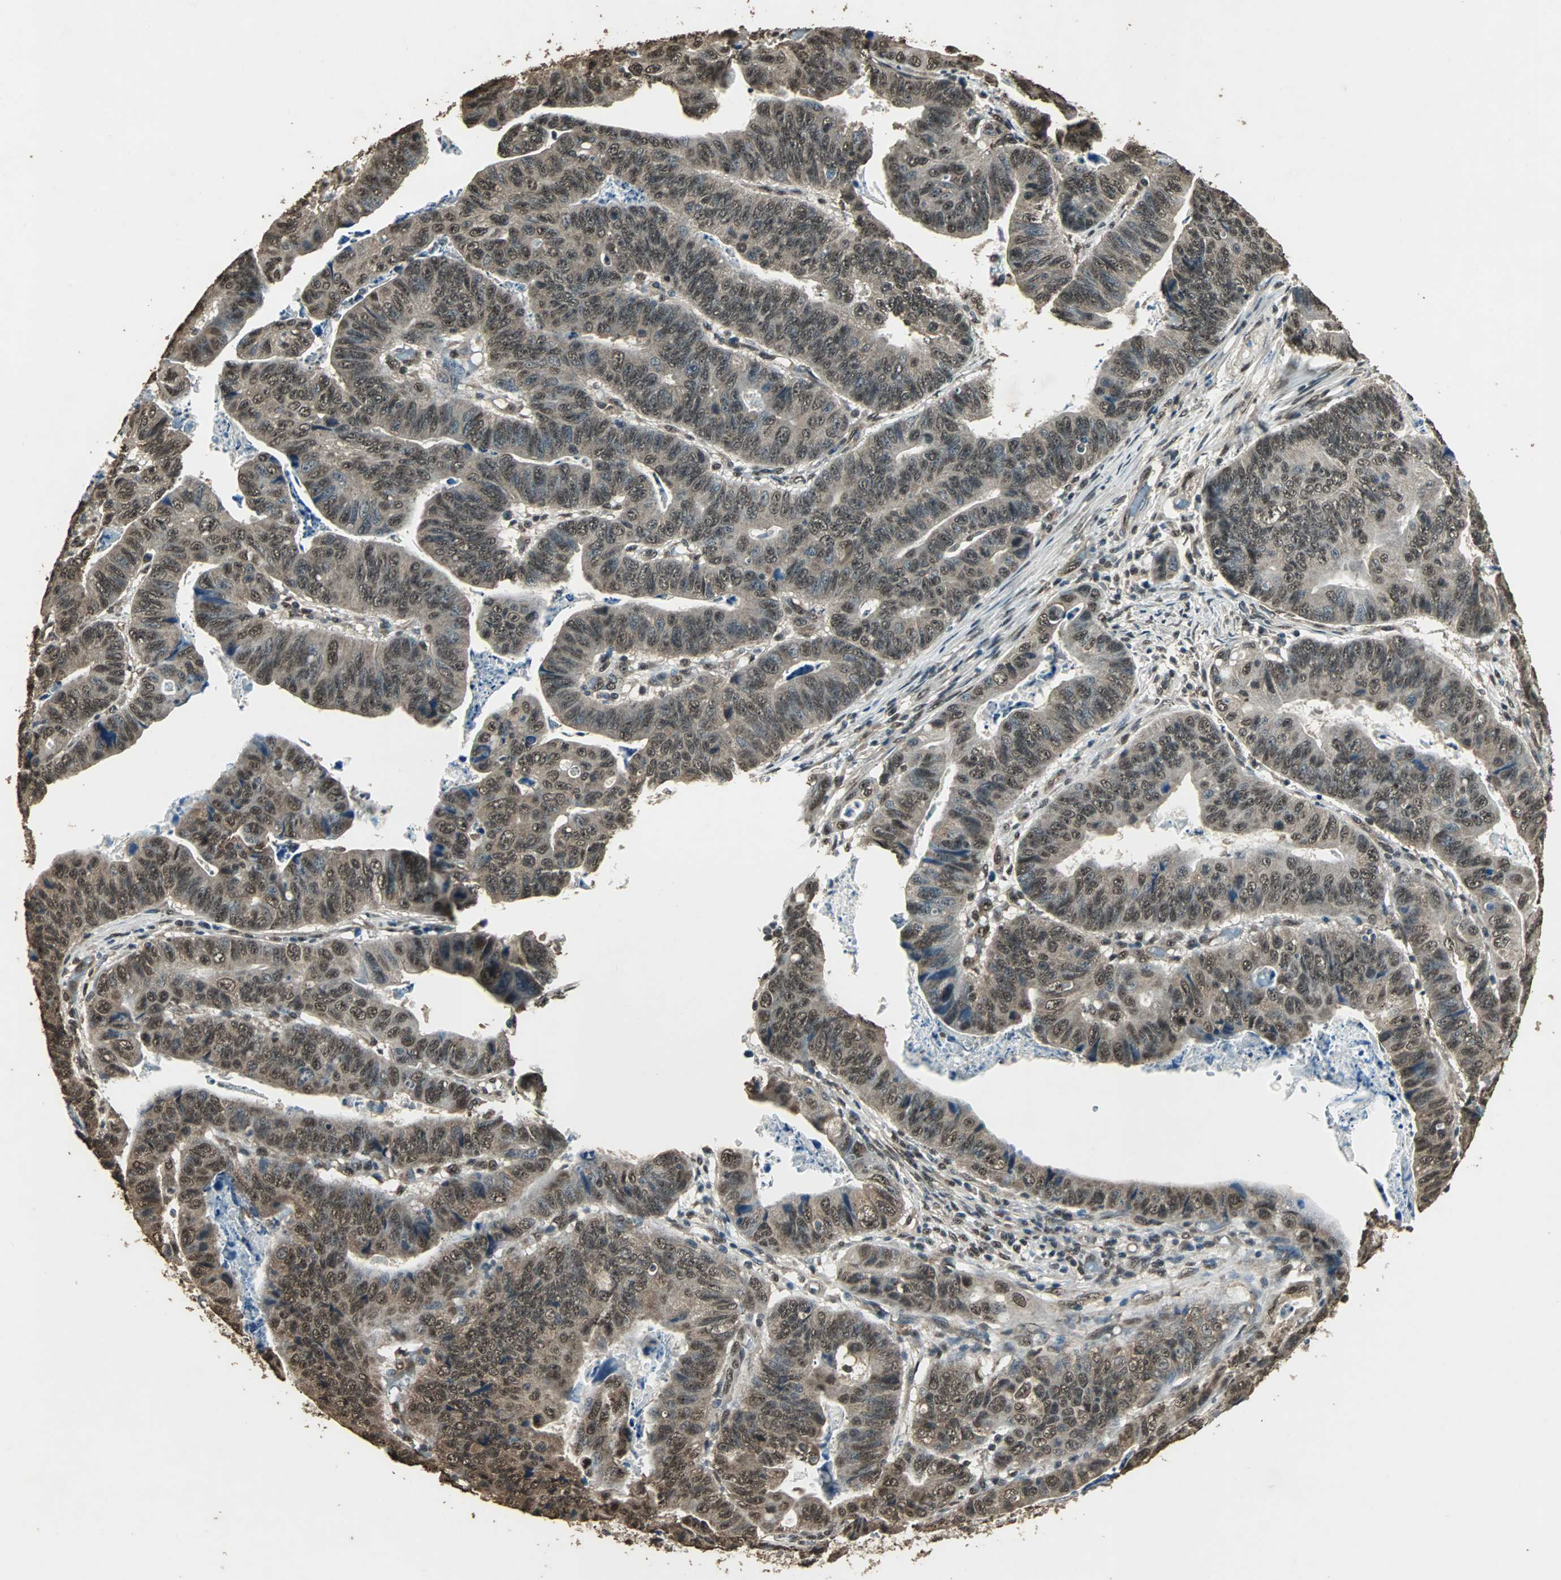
{"staining": {"intensity": "moderate", "quantity": ">75%", "location": "cytoplasmic/membranous,nuclear"}, "tissue": "stomach cancer", "cell_type": "Tumor cells", "image_type": "cancer", "snomed": [{"axis": "morphology", "description": "Adenocarcinoma, NOS"}, {"axis": "topography", "description": "Stomach, lower"}], "caption": "Moderate cytoplasmic/membranous and nuclear positivity for a protein is identified in about >75% of tumor cells of adenocarcinoma (stomach) using IHC.", "gene": "PPP1R13B", "patient": {"sex": "male", "age": 77}}